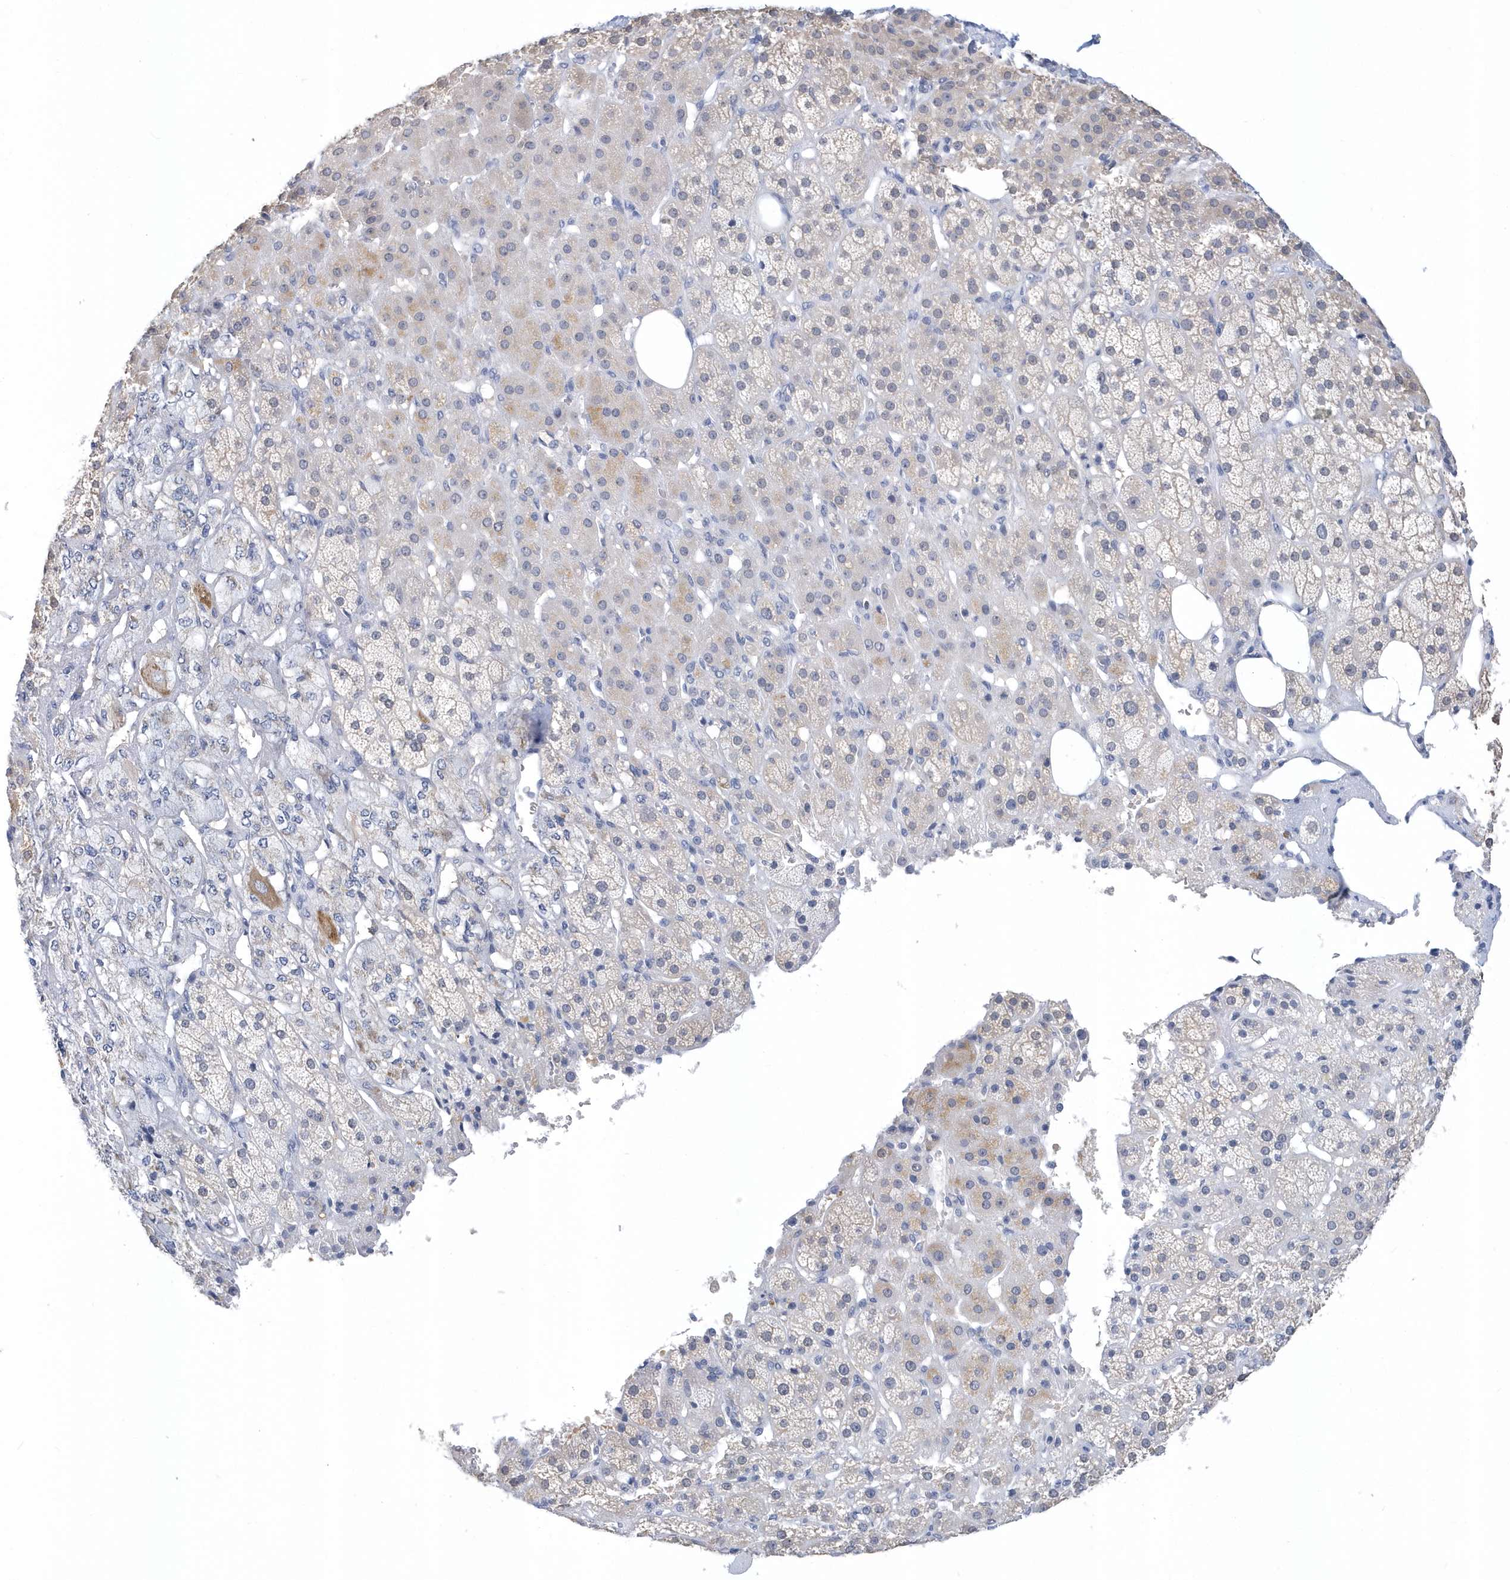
{"staining": {"intensity": "weak", "quantity": "<25%", "location": "cytoplasmic/membranous"}, "tissue": "adrenal gland", "cell_type": "Glandular cells", "image_type": "normal", "snomed": [{"axis": "morphology", "description": "Normal tissue, NOS"}, {"axis": "topography", "description": "Adrenal gland"}], "caption": "Histopathology image shows no protein positivity in glandular cells of normal adrenal gland.", "gene": "SRGAP3", "patient": {"sex": "female", "age": 57}}